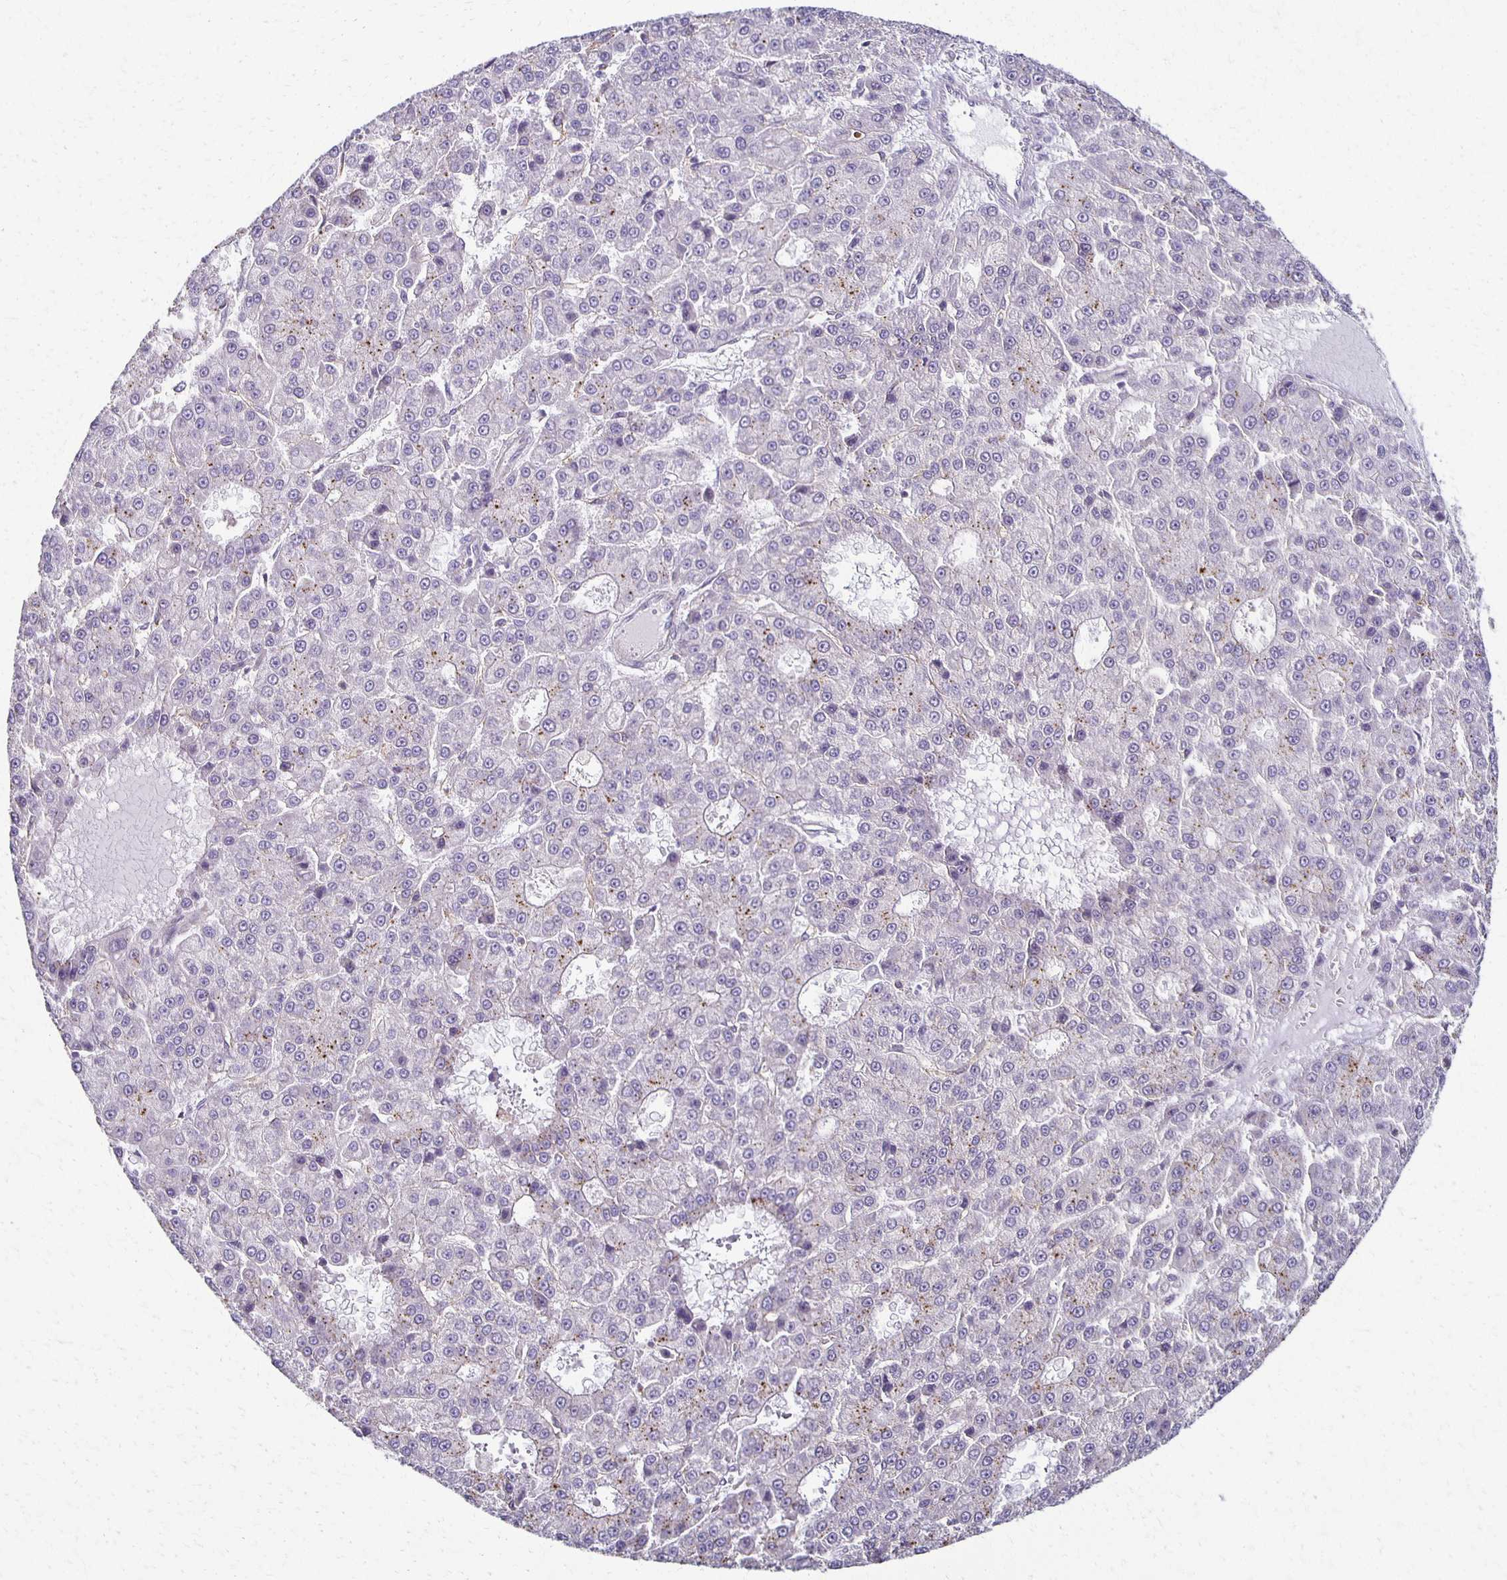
{"staining": {"intensity": "negative", "quantity": "none", "location": "none"}, "tissue": "liver cancer", "cell_type": "Tumor cells", "image_type": "cancer", "snomed": [{"axis": "morphology", "description": "Carcinoma, Hepatocellular, NOS"}, {"axis": "topography", "description": "Liver"}], "caption": "Immunohistochemistry (IHC) of human liver cancer exhibits no positivity in tumor cells.", "gene": "GPX4", "patient": {"sex": "male", "age": 70}}